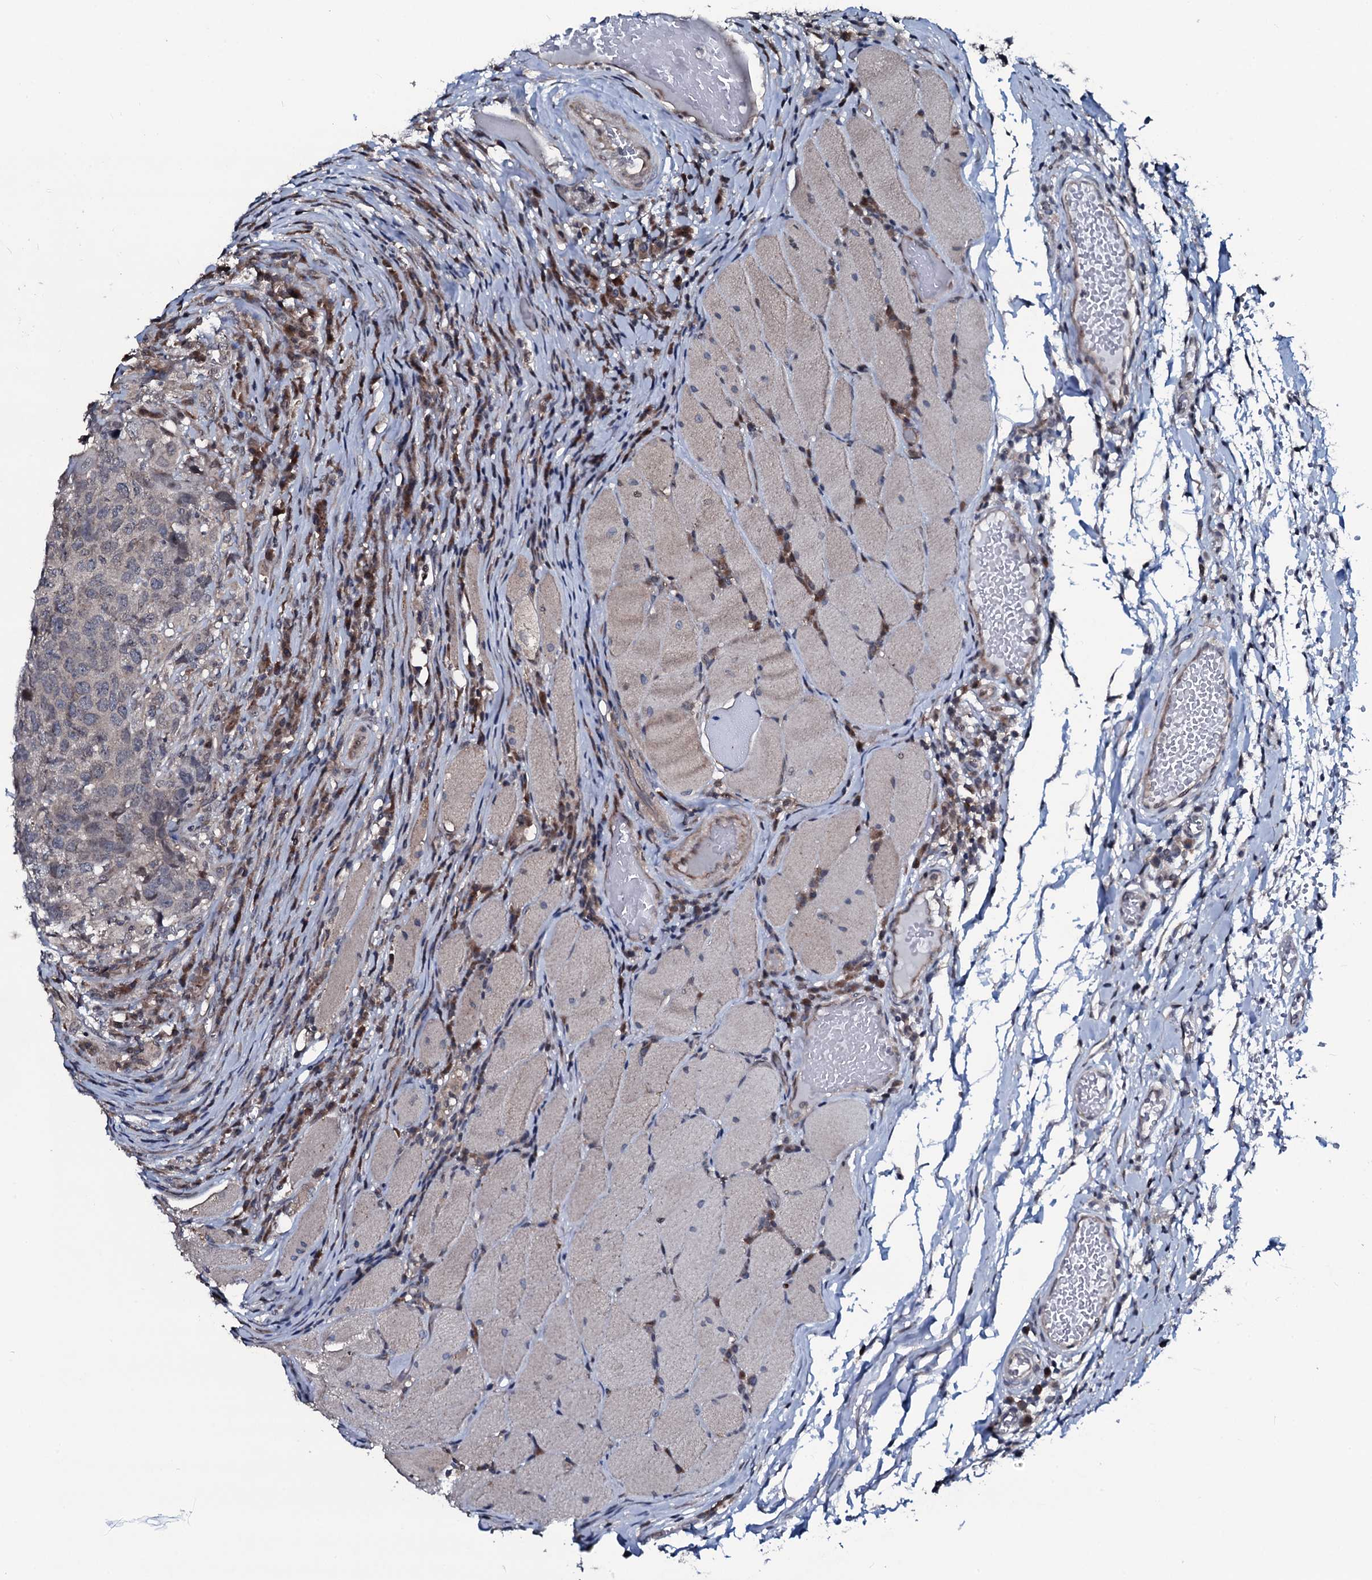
{"staining": {"intensity": "negative", "quantity": "none", "location": "none"}, "tissue": "head and neck cancer", "cell_type": "Tumor cells", "image_type": "cancer", "snomed": [{"axis": "morphology", "description": "Squamous cell carcinoma, NOS"}, {"axis": "topography", "description": "Head-Neck"}], "caption": "Tumor cells are negative for protein expression in human squamous cell carcinoma (head and neck). Brightfield microscopy of immunohistochemistry (IHC) stained with DAB (brown) and hematoxylin (blue), captured at high magnification.", "gene": "OGFOD2", "patient": {"sex": "male", "age": 66}}